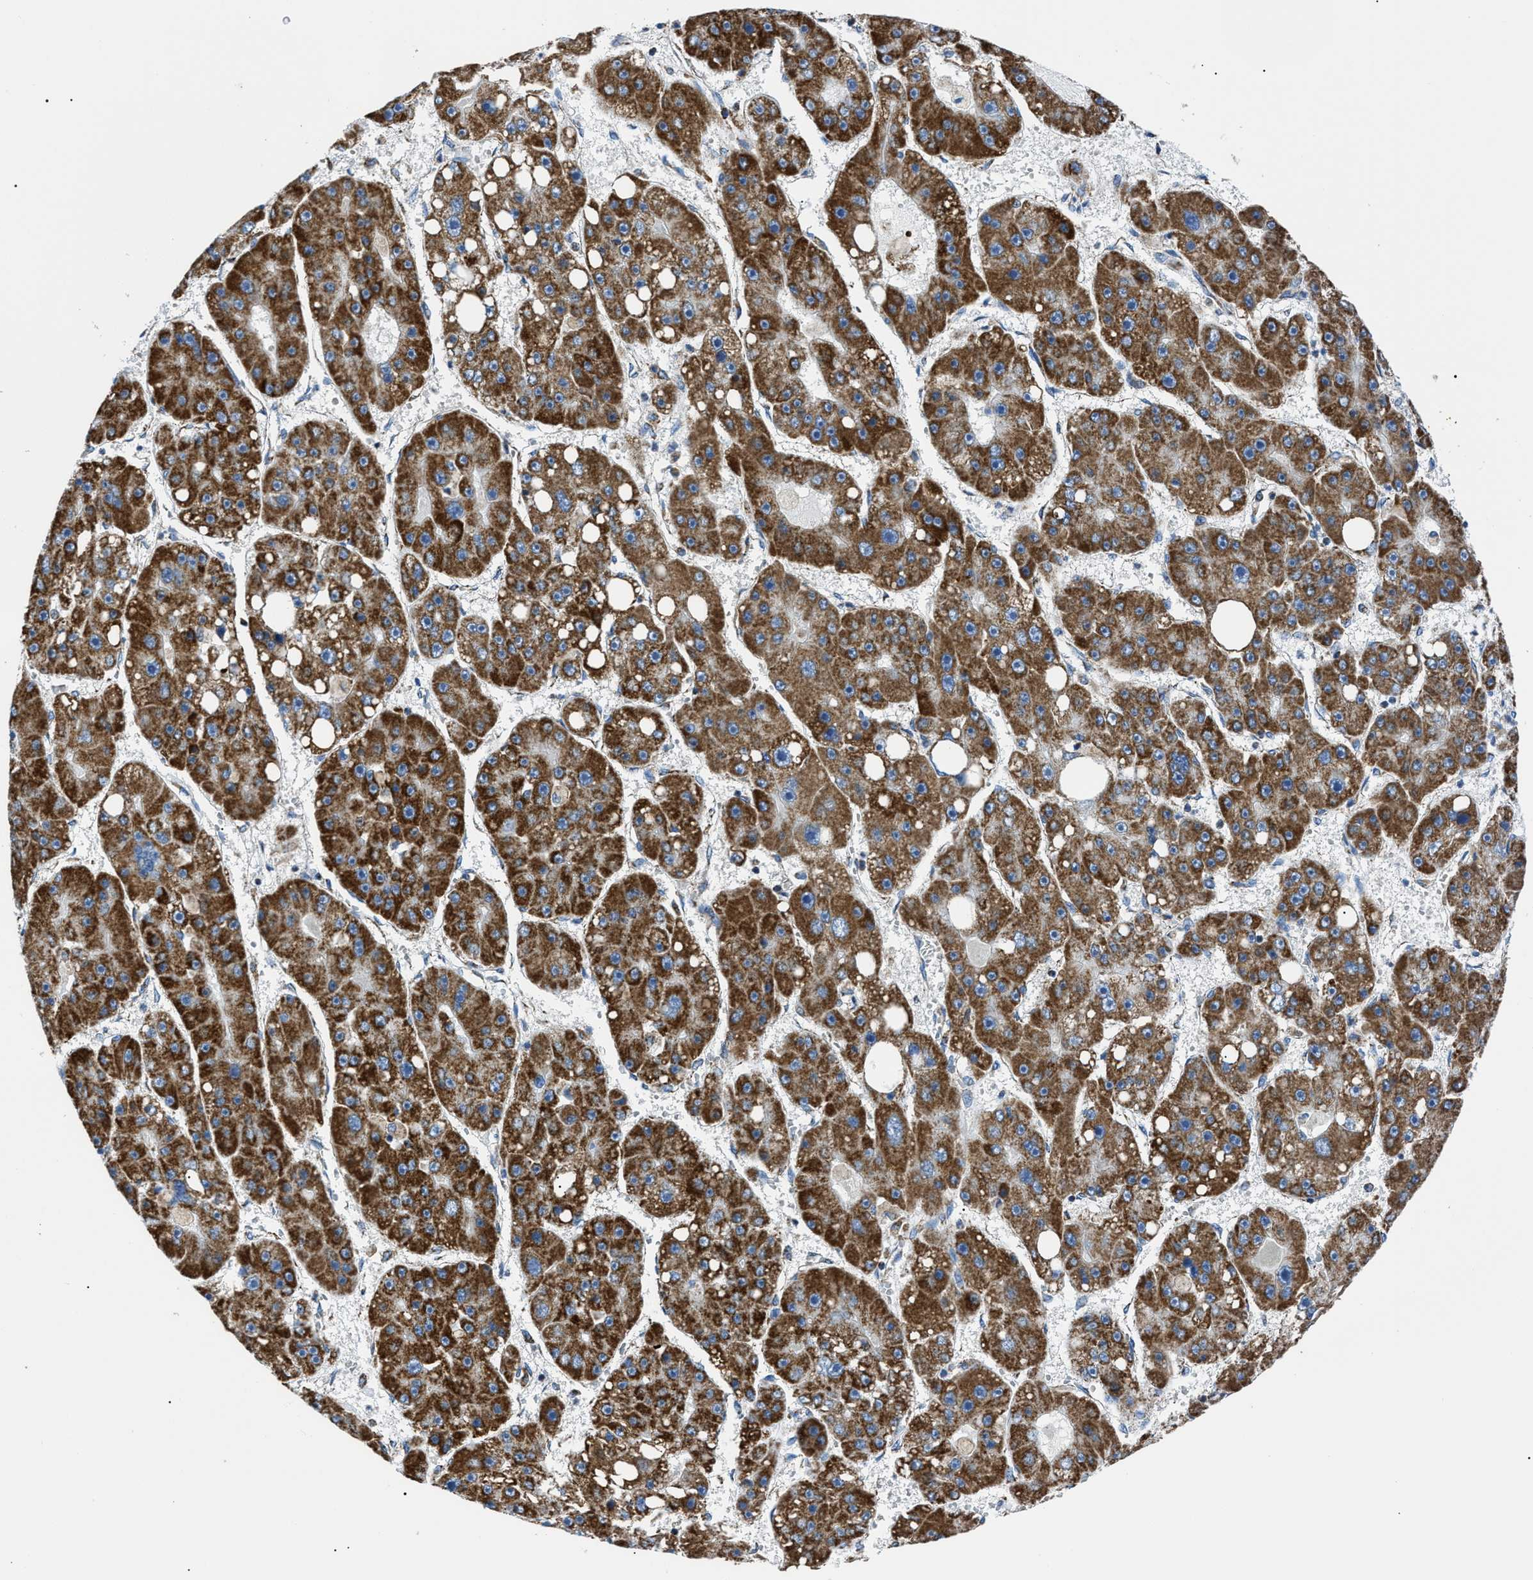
{"staining": {"intensity": "strong", "quantity": ">75%", "location": "cytoplasmic/membranous"}, "tissue": "liver cancer", "cell_type": "Tumor cells", "image_type": "cancer", "snomed": [{"axis": "morphology", "description": "Carcinoma, Hepatocellular, NOS"}, {"axis": "topography", "description": "Liver"}], "caption": "IHC (DAB) staining of liver cancer demonstrates strong cytoplasmic/membranous protein positivity in approximately >75% of tumor cells.", "gene": "PHB2", "patient": {"sex": "female", "age": 61}}